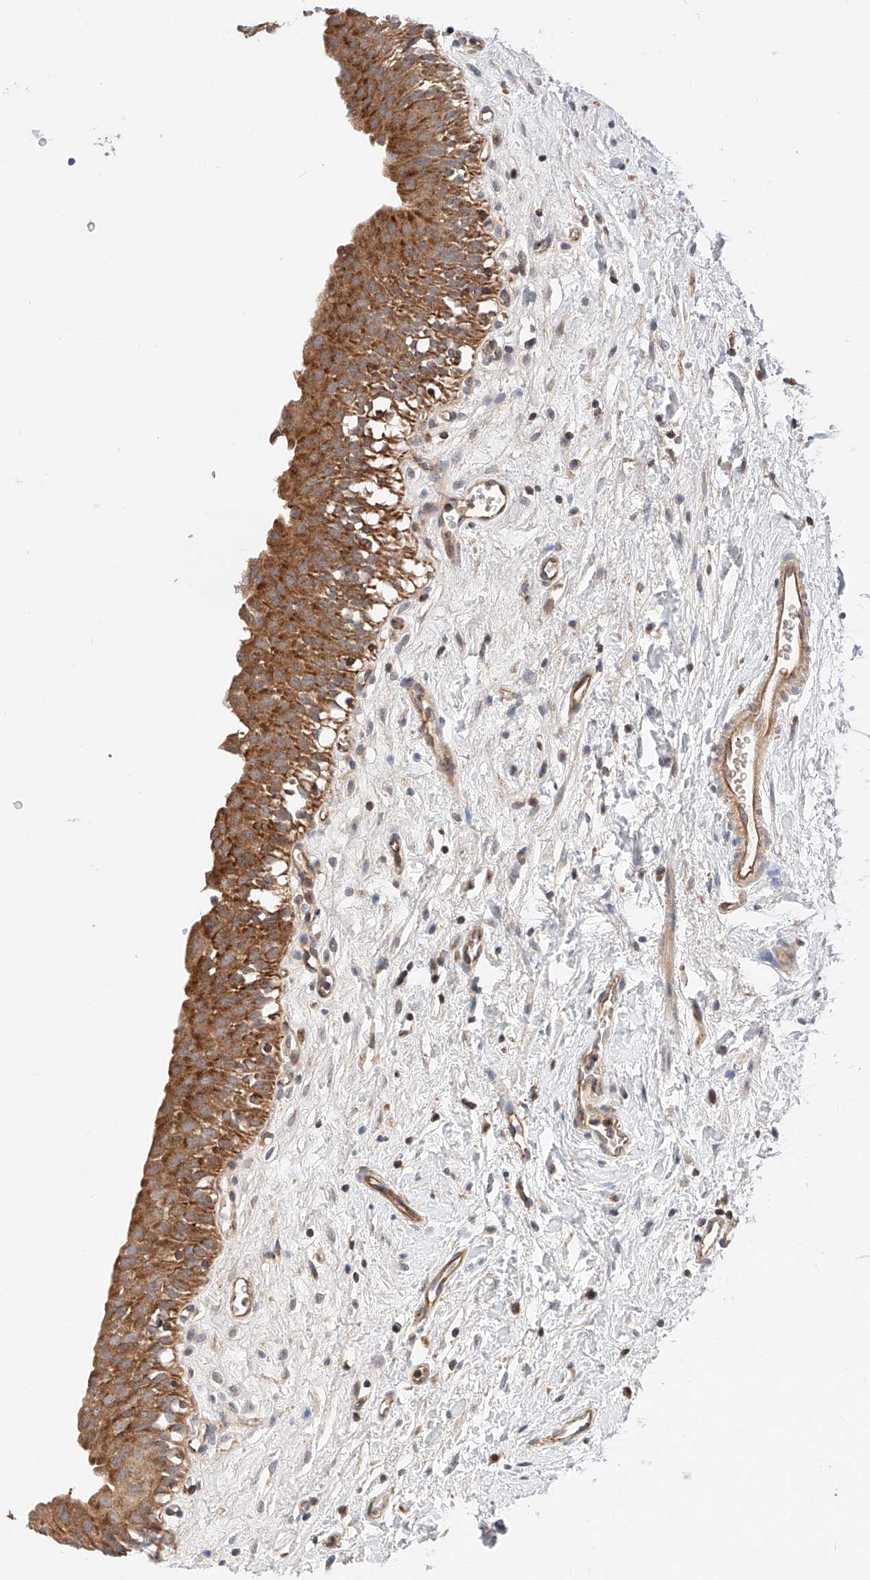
{"staining": {"intensity": "moderate", "quantity": ">75%", "location": "cytoplasmic/membranous"}, "tissue": "urinary bladder", "cell_type": "Urothelial cells", "image_type": "normal", "snomed": [{"axis": "morphology", "description": "Normal tissue, NOS"}, {"axis": "topography", "description": "Urinary bladder"}], "caption": "Urinary bladder stained with DAB (3,3'-diaminobenzidine) immunohistochemistry (IHC) shows medium levels of moderate cytoplasmic/membranous positivity in about >75% of urothelial cells.", "gene": "NR1D1", "patient": {"sex": "male", "age": 51}}